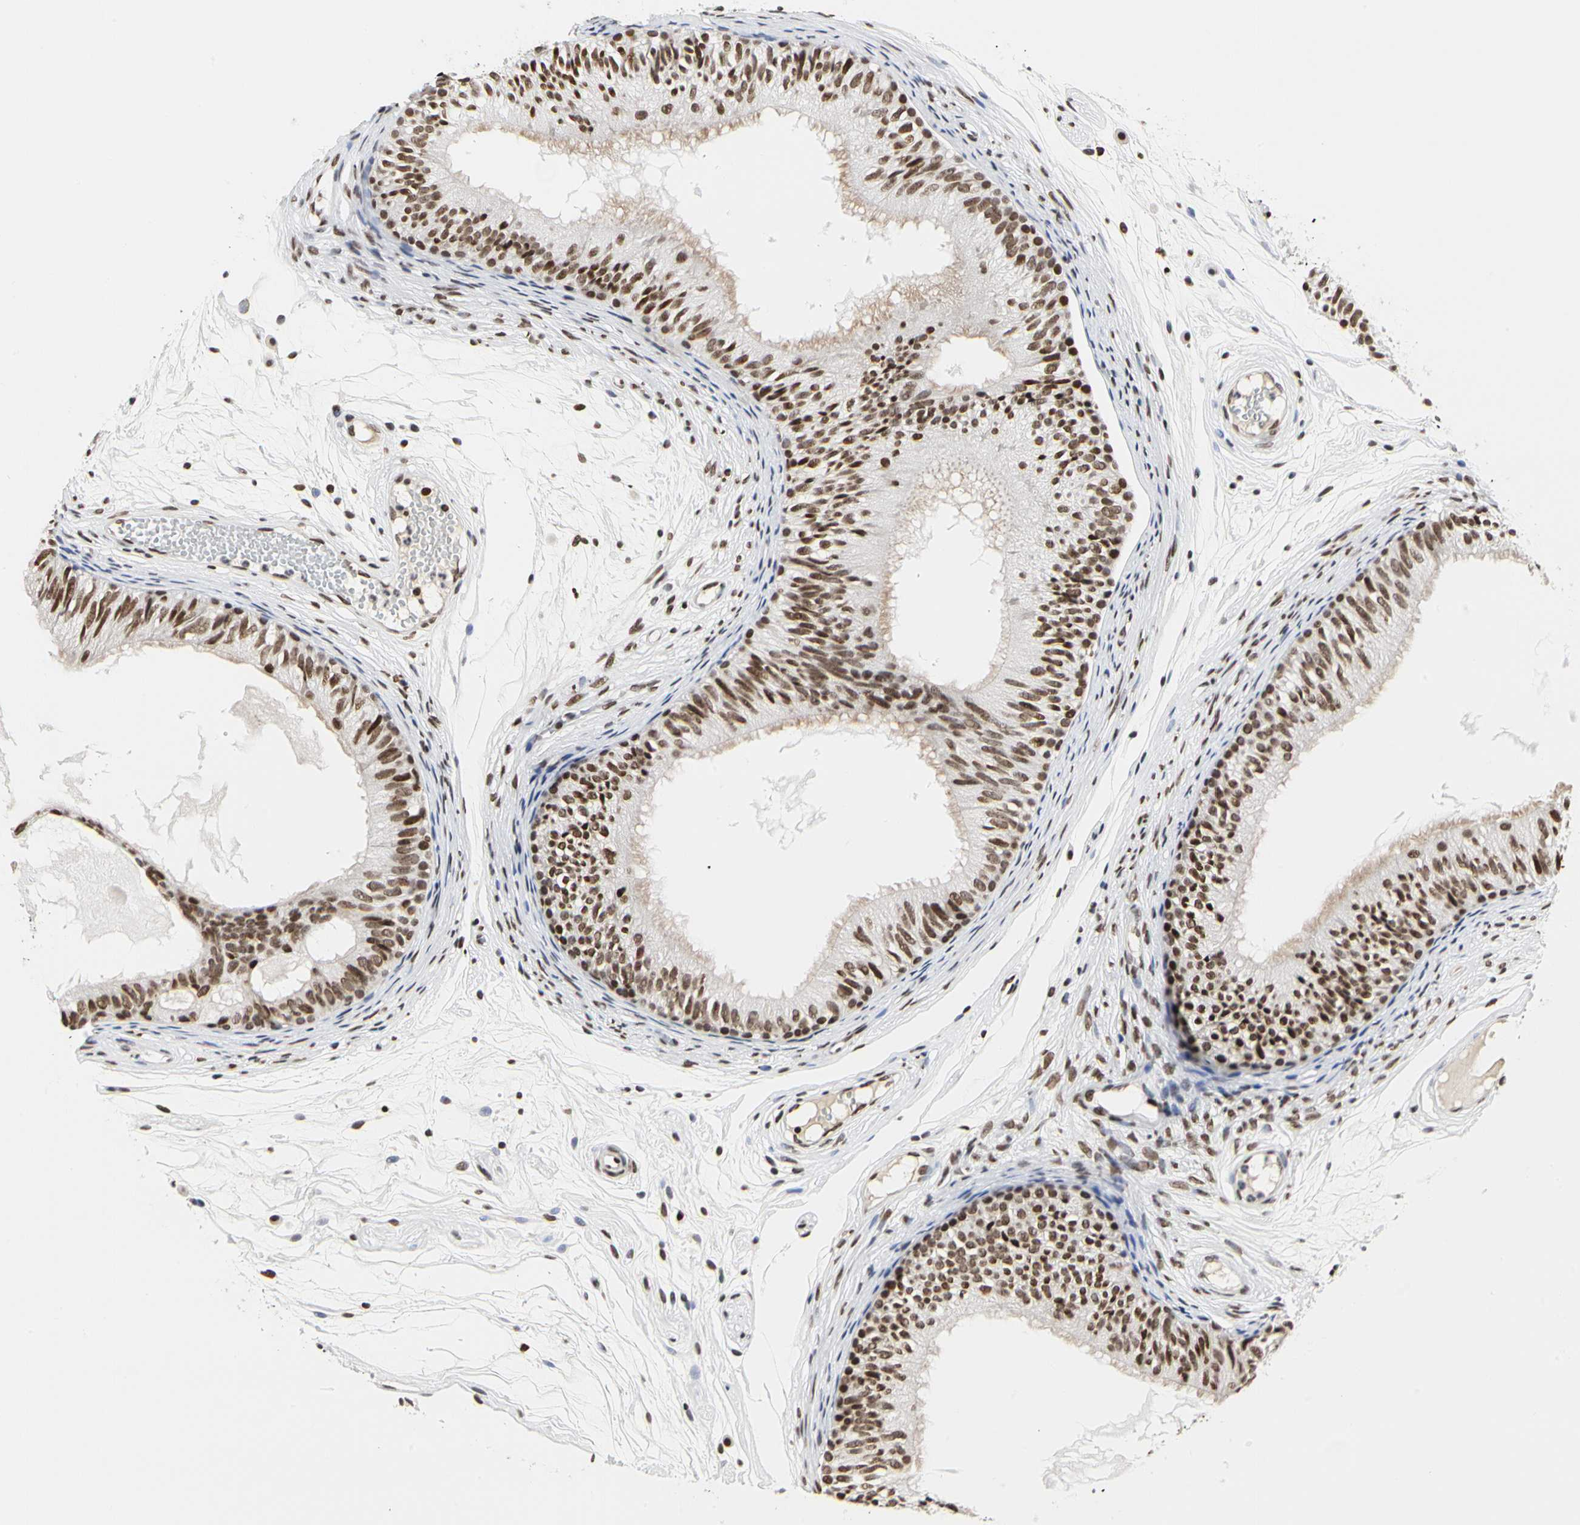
{"staining": {"intensity": "strong", "quantity": ">75%", "location": "nuclear"}, "tissue": "epididymis", "cell_type": "Glandular cells", "image_type": "normal", "snomed": [{"axis": "morphology", "description": "Normal tissue, NOS"}, {"axis": "morphology", "description": "Atrophy, NOS"}, {"axis": "topography", "description": "Testis"}, {"axis": "topography", "description": "Epididymis"}], "caption": "IHC (DAB (3,3'-diaminobenzidine)) staining of unremarkable epididymis exhibits strong nuclear protein expression in approximately >75% of glandular cells. (IHC, brightfield microscopy, high magnification).", "gene": "PRMT3", "patient": {"sex": "male", "age": 18}}